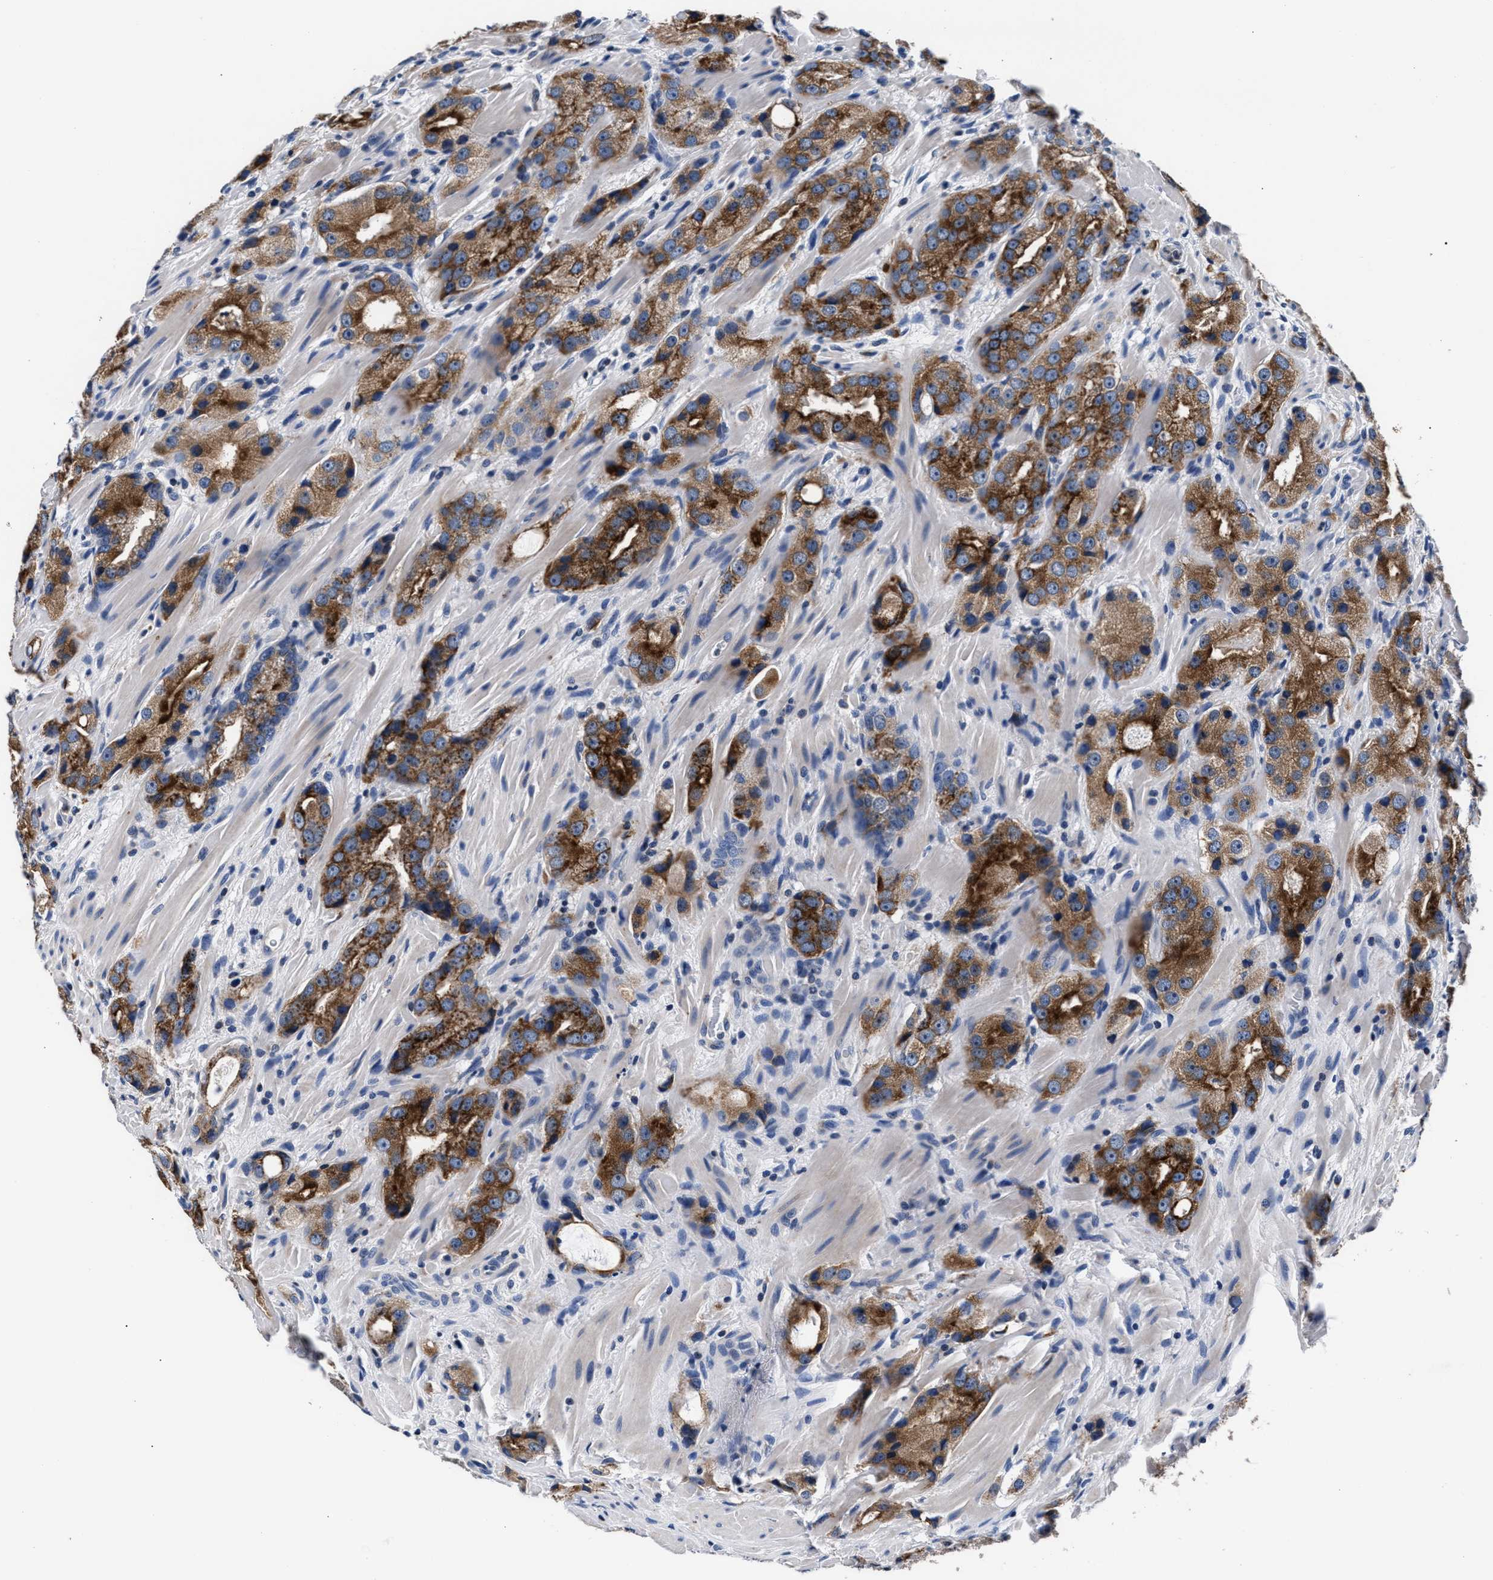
{"staining": {"intensity": "strong", "quantity": ">75%", "location": "cytoplasmic/membranous"}, "tissue": "prostate cancer", "cell_type": "Tumor cells", "image_type": "cancer", "snomed": [{"axis": "morphology", "description": "Adenocarcinoma, High grade"}, {"axis": "topography", "description": "Prostate"}], "caption": "Adenocarcinoma (high-grade) (prostate) tissue exhibits strong cytoplasmic/membranous expression in about >75% of tumor cells, visualized by immunohistochemistry. (IHC, brightfield microscopy, high magnification).", "gene": "PHF24", "patient": {"sex": "male", "age": 63}}